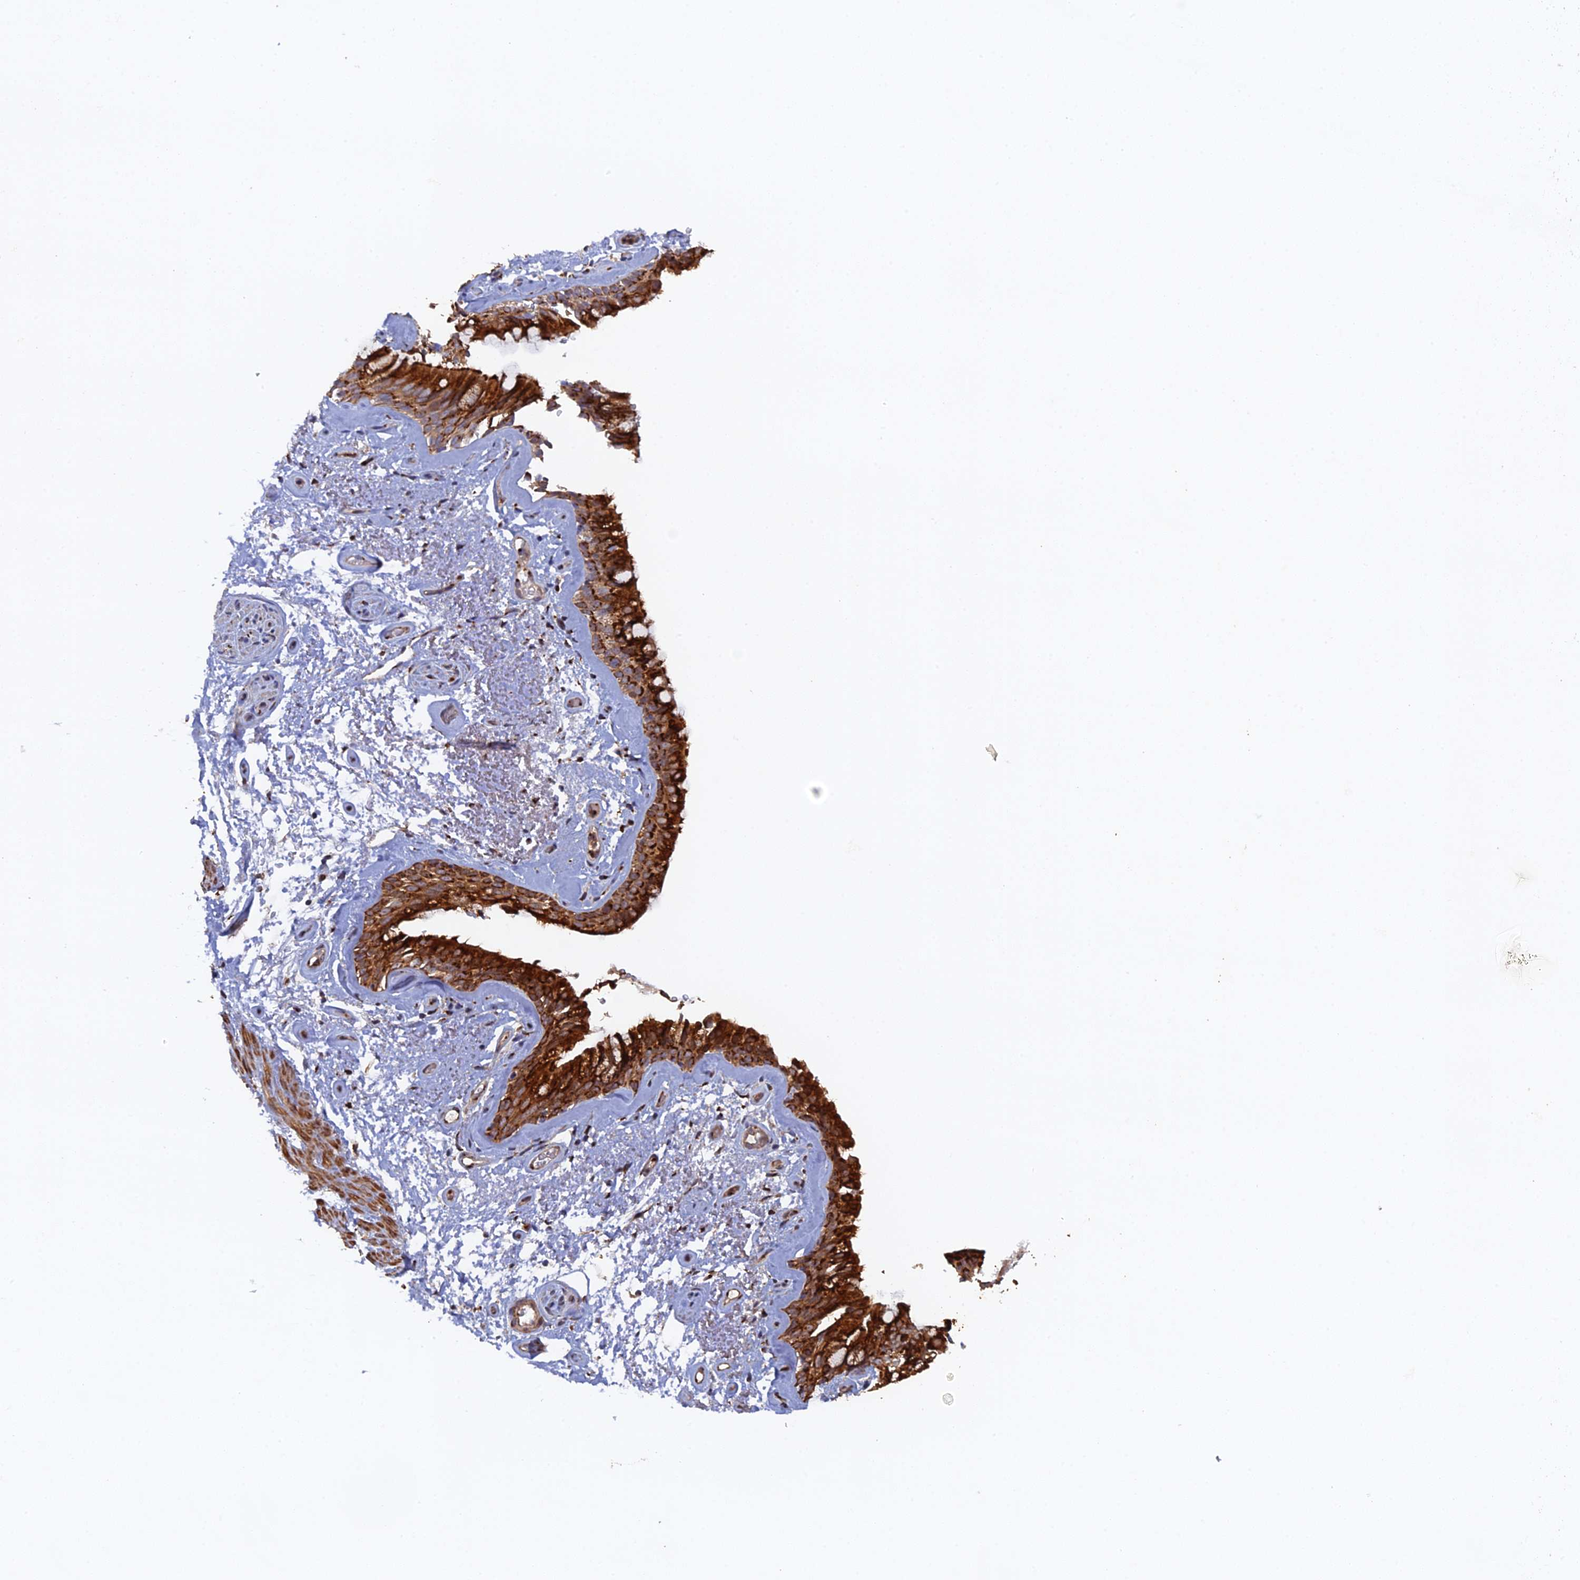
{"staining": {"intensity": "strong", "quantity": ">75%", "location": "cytoplasmic/membranous"}, "tissue": "bronchus", "cell_type": "Respiratory epithelial cells", "image_type": "normal", "snomed": [{"axis": "morphology", "description": "Normal tissue, NOS"}, {"axis": "topography", "description": "Cartilage tissue"}, {"axis": "topography", "description": "Bronchus"}], "caption": "Respiratory epithelial cells display high levels of strong cytoplasmic/membranous staining in approximately >75% of cells in benign human bronchus.", "gene": "VPS37C", "patient": {"sex": "female", "age": 66}}